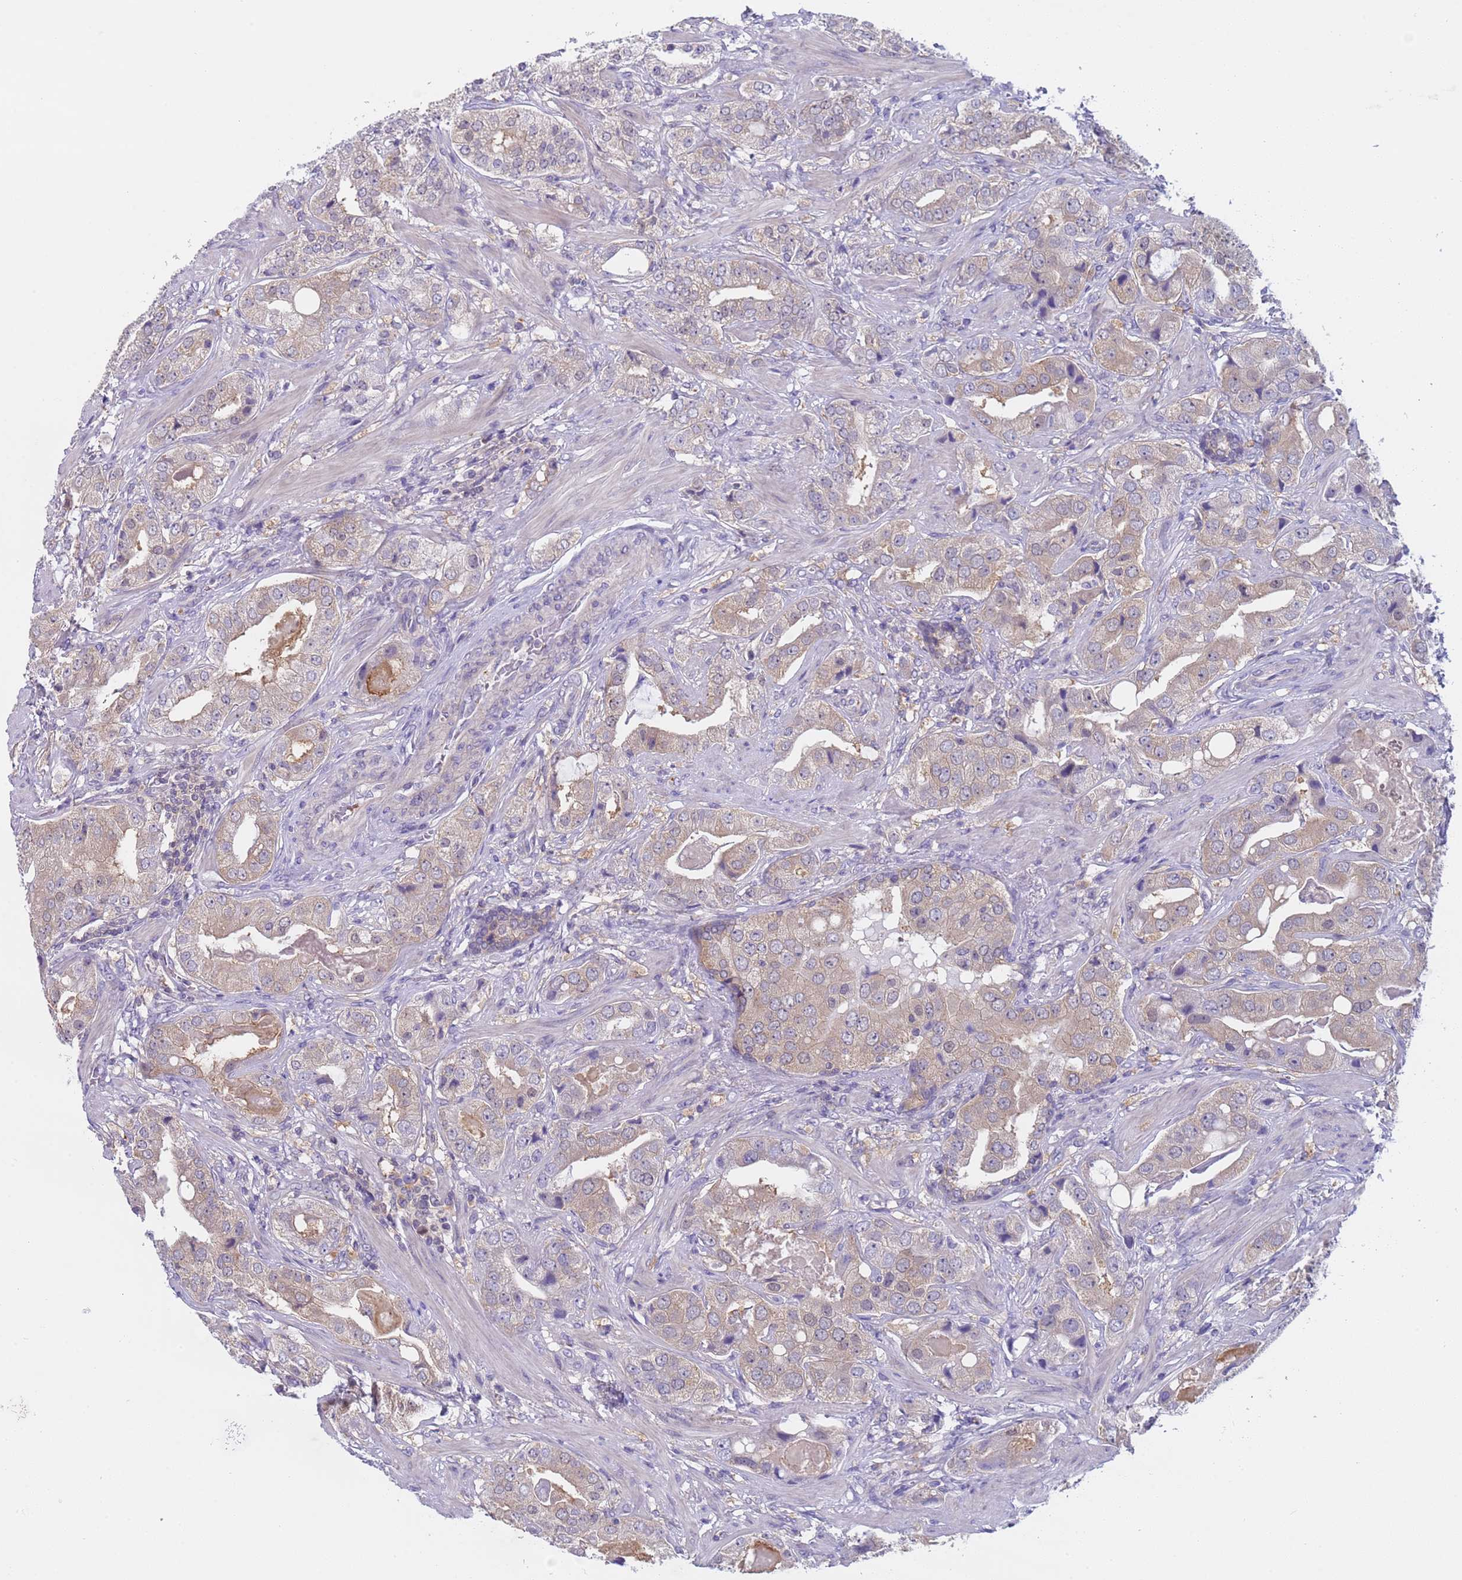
{"staining": {"intensity": "weak", "quantity": ">75%", "location": "cytoplasmic/membranous"}, "tissue": "prostate cancer", "cell_type": "Tumor cells", "image_type": "cancer", "snomed": [{"axis": "morphology", "description": "Adenocarcinoma, High grade"}, {"axis": "topography", "description": "Prostate"}], "caption": "This is an image of immunohistochemistry (IHC) staining of prostate adenocarcinoma (high-grade), which shows weak staining in the cytoplasmic/membranous of tumor cells.", "gene": "CAPN7", "patient": {"sex": "male", "age": 63}}